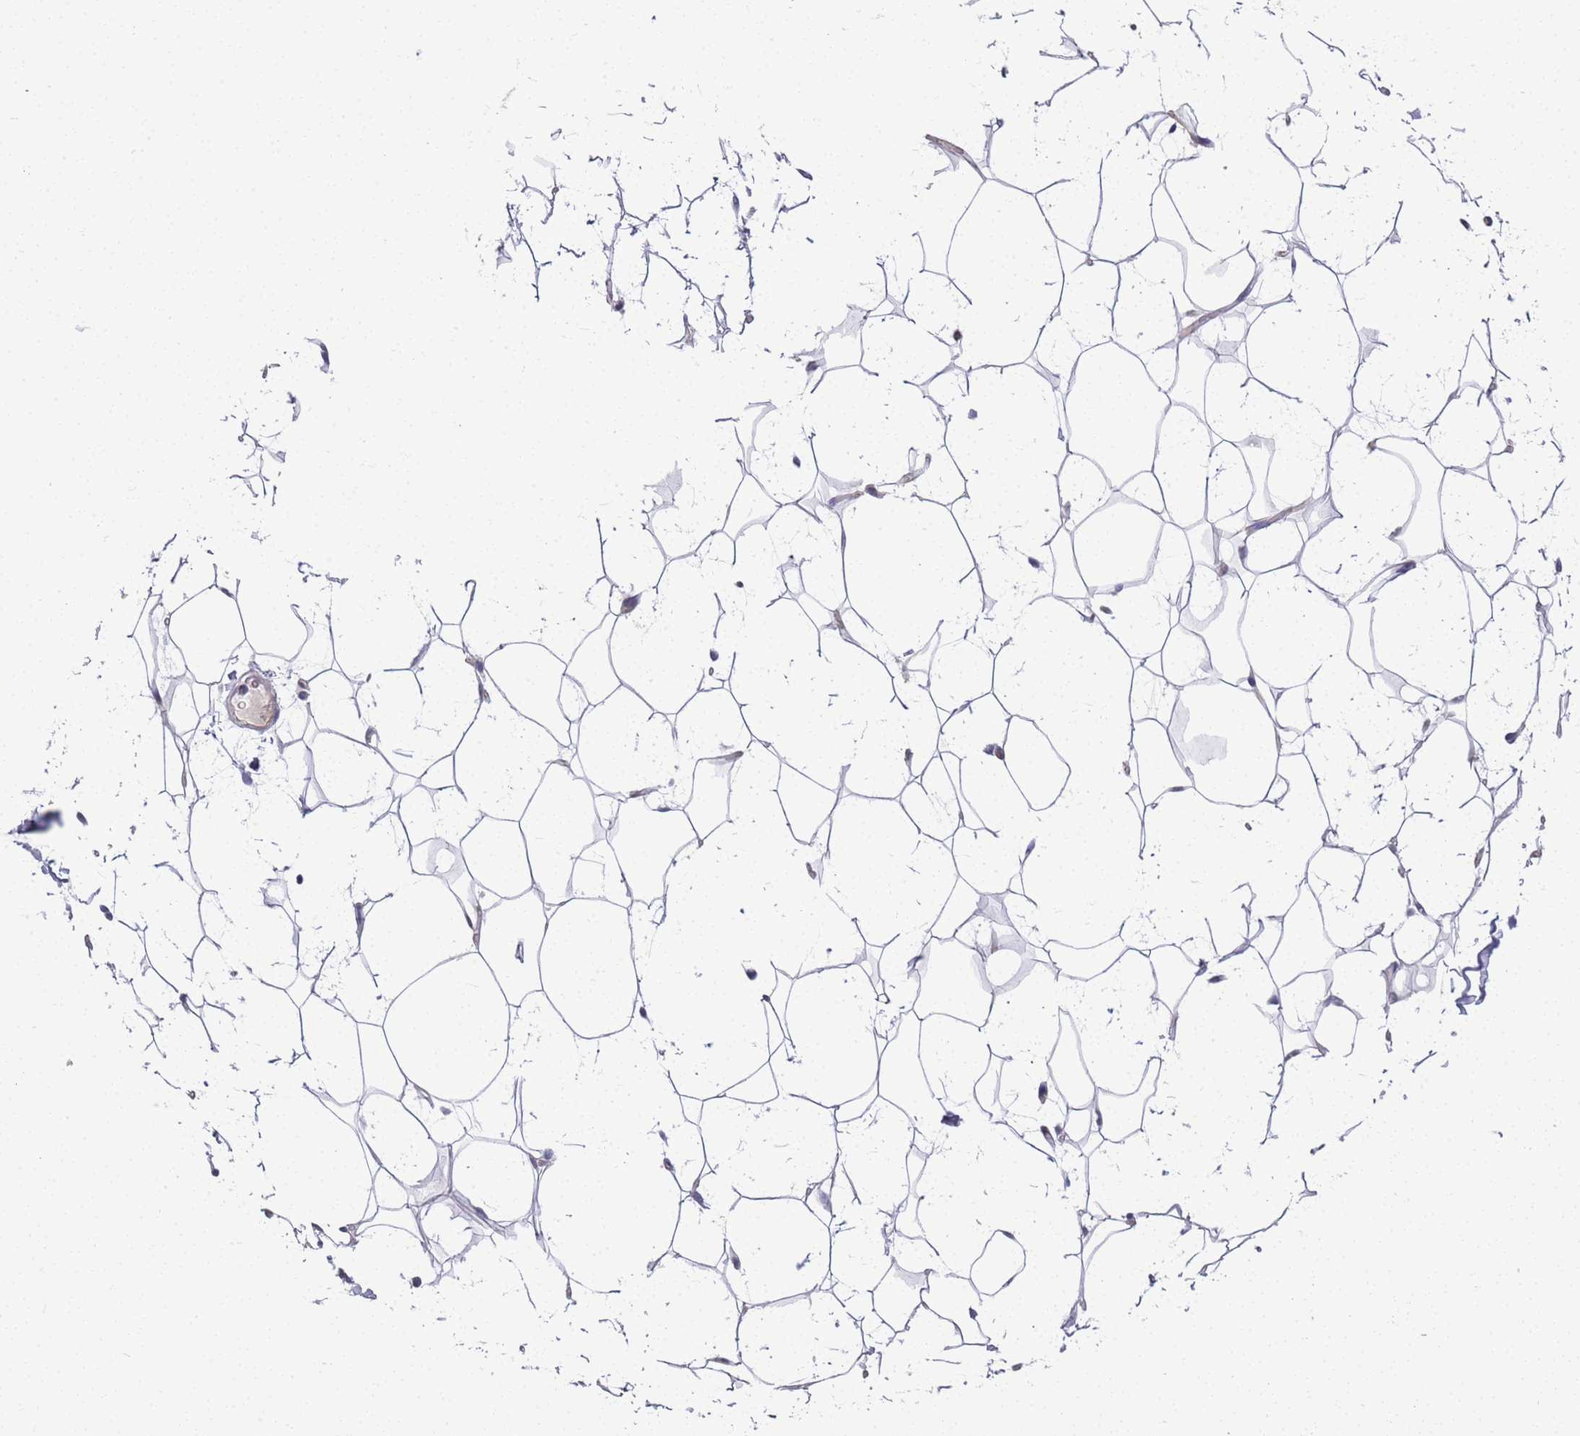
{"staining": {"intensity": "negative", "quantity": "none", "location": "none"}, "tissue": "adipose tissue", "cell_type": "Adipocytes", "image_type": "normal", "snomed": [{"axis": "morphology", "description": "Normal tissue, NOS"}, {"axis": "topography", "description": "Breast"}], "caption": "High power microscopy micrograph of an immunohistochemistry (IHC) photomicrograph of normal adipose tissue, revealing no significant staining in adipocytes. (DAB (3,3'-diaminobenzidine) immunohistochemistry (IHC), high magnification).", "gene": "CTRC", "patient": {"sex": "female", "age": 26}}